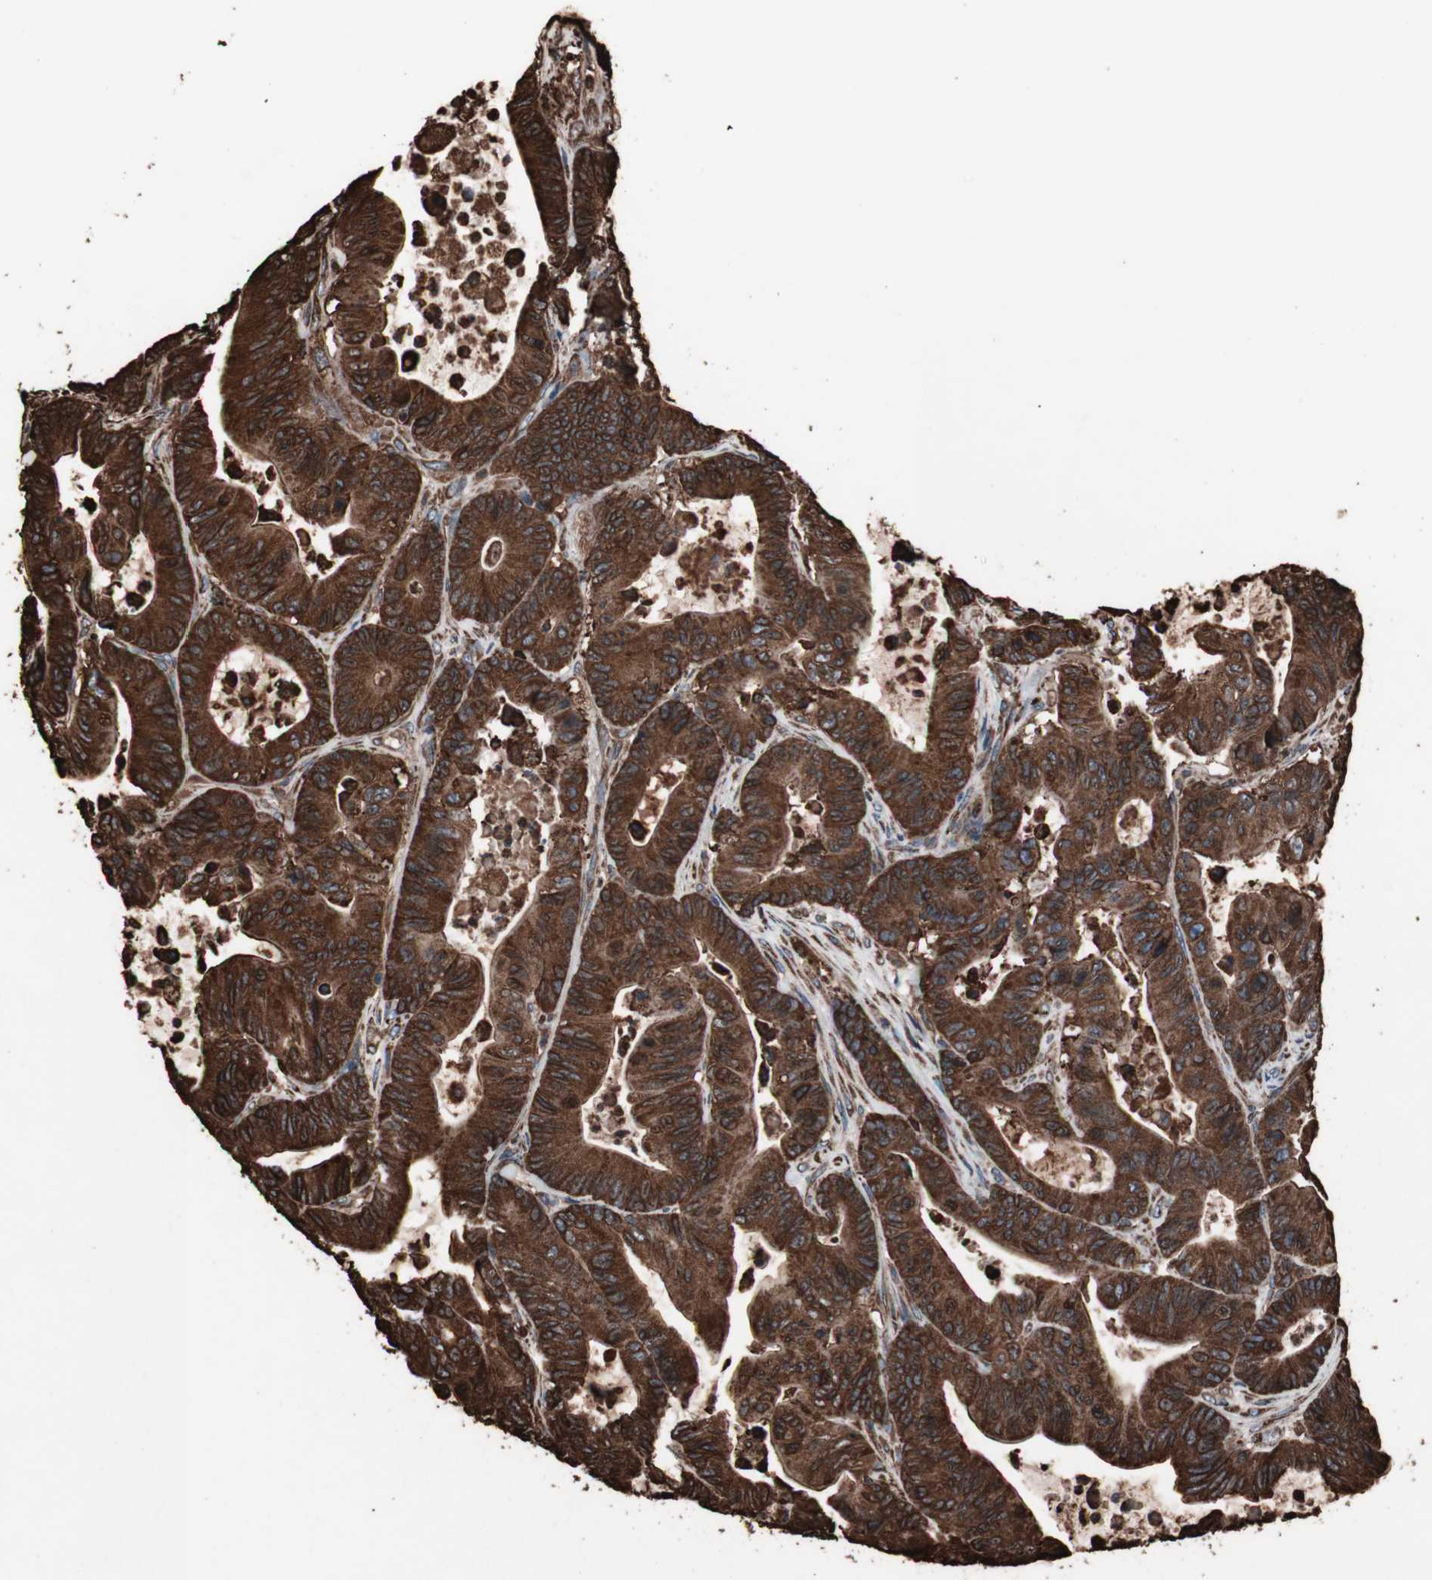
{"staining": {"intensity": "strong", "quantity": ">75%", "location": "cytoplasmic/membranous"}, "tissue": "colorectal cancer", "cell_type": "Tumor cells", "image_type": "cancer", "snomed": [{"axis": "morphology", "description": "Adenocarcinoma, NOS"}, {"axis": "topography", "description": "Colon"}], "caption": "Protein staining shows strong cytoplasmic/membranous positivity in about >75% of tumor cells in colorectal cancer (adenocarcinoma).", "gene": "HSP90B1", "patient": {"sex": "female", "age": 84}}